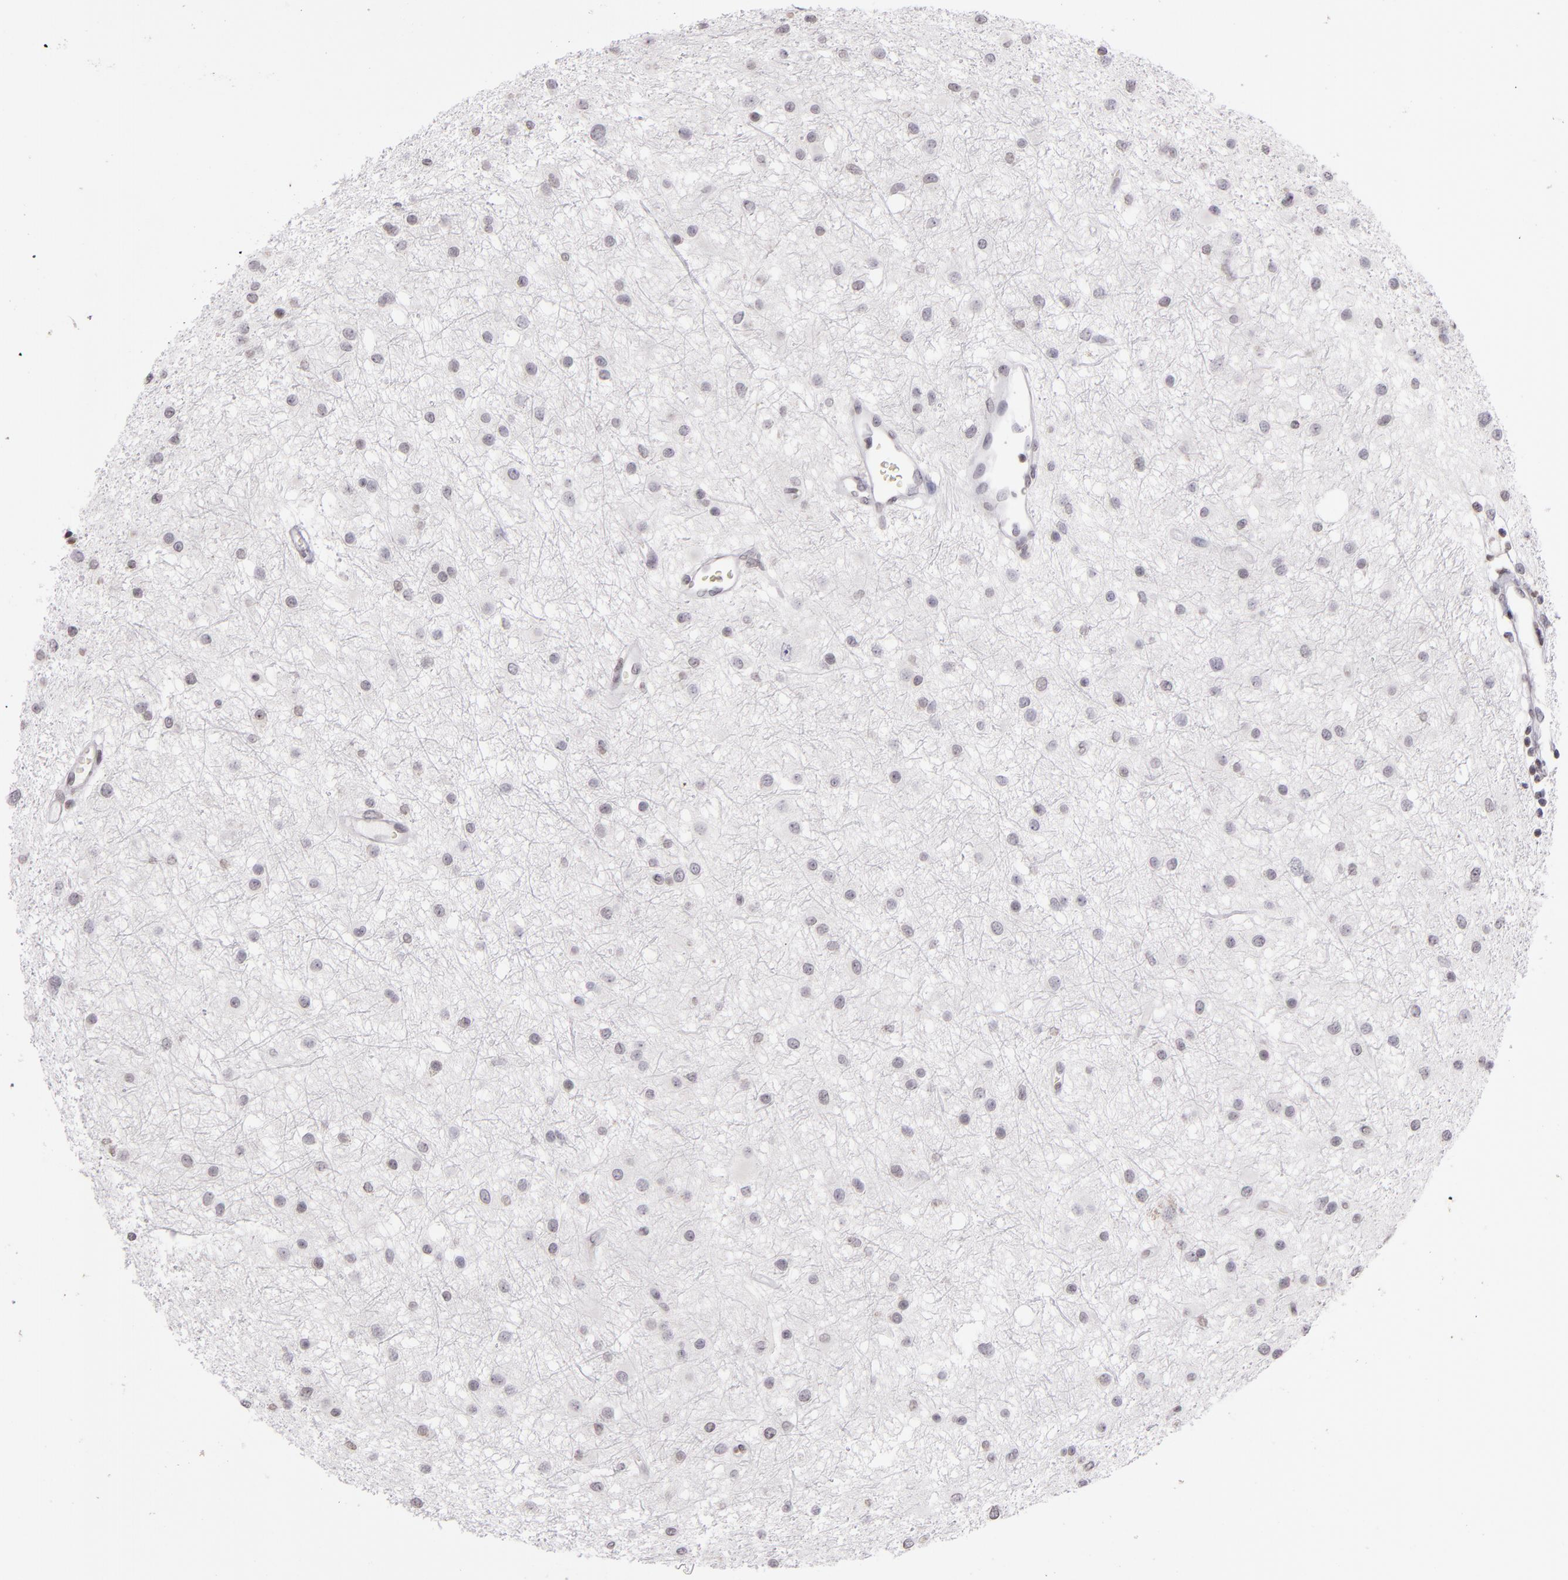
{"staining": {"intensity": "negative", "quantity": "none", "location": "none"}, "tissue": "glioma", "cell_type": "Tumor cells", "image_type": "cancer", "snomed": [{"axis": "morphology", "description": "Glioma, malignant, Low grade"}, {"axis": "topography", "description": "Brain"}], "caption": "A high-resolution image shows immunohistochemistry staining of malignant low-grade glioma, which demonstrates no significant expression in tumor cells. (DAB immunohistochemistry with hematoxylin counter stain).", "gene": "CD40", "patient": {"sex": "female", "age": 36}}